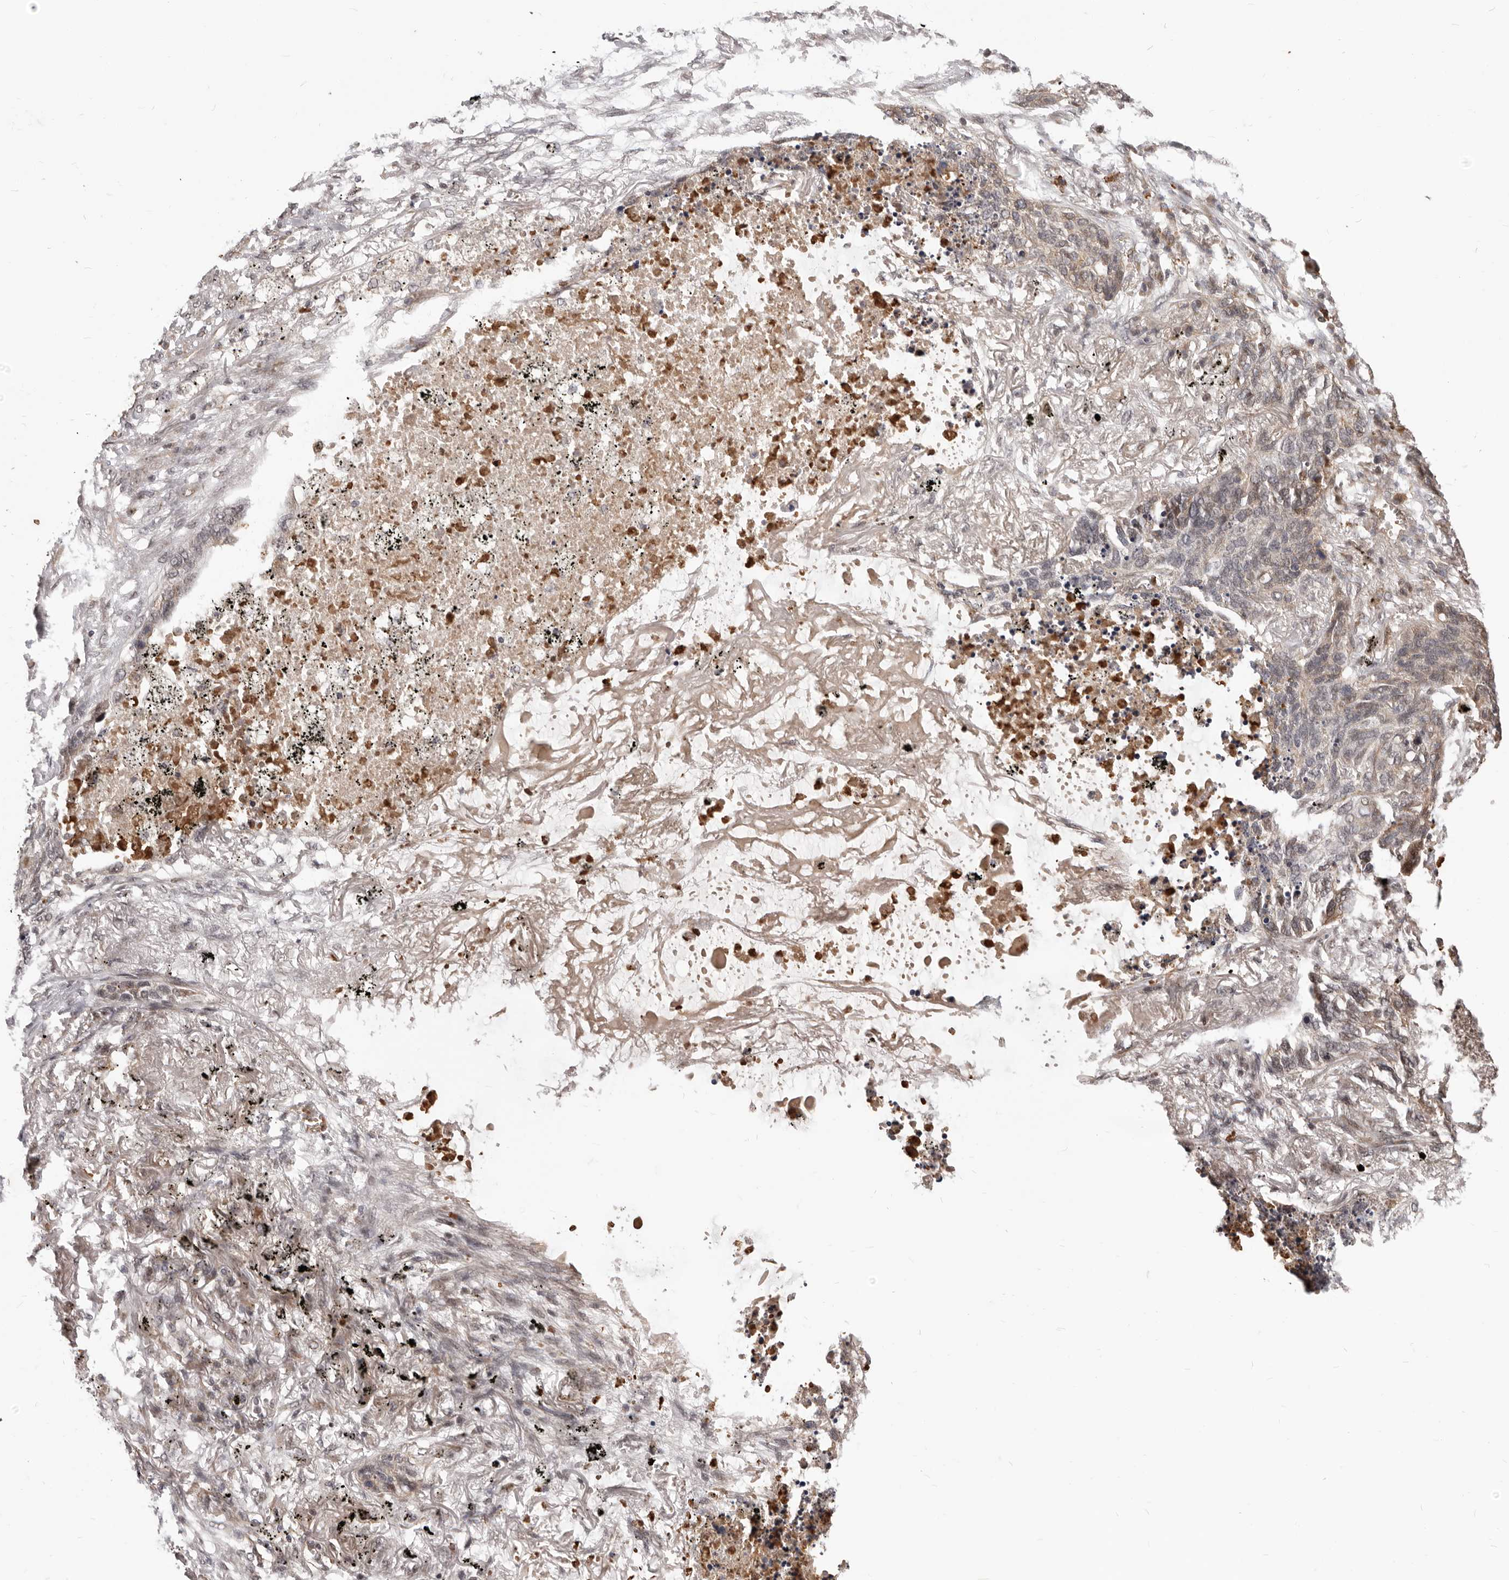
{"staining": {"intensity": "negative", "quantity": "none", "location": "none"}, "tissue": "lung cancer", "cell_type": "Tumor cells", "image_type": "cancer", "snomed": [{"axis": "morphology", "description": "Squamous cell carcinoma, NOS"}, {"axis": "topography", "description": "Lung"}], "caption": "Immunohistochemistry micrograph of neoplastic tissue: squamous cell carcinoma (lung) stained with DAB displays no significant protein expression in tumor cells.", "gene": "NCOA3", "patient": {"sex": "female", "age": 63}}